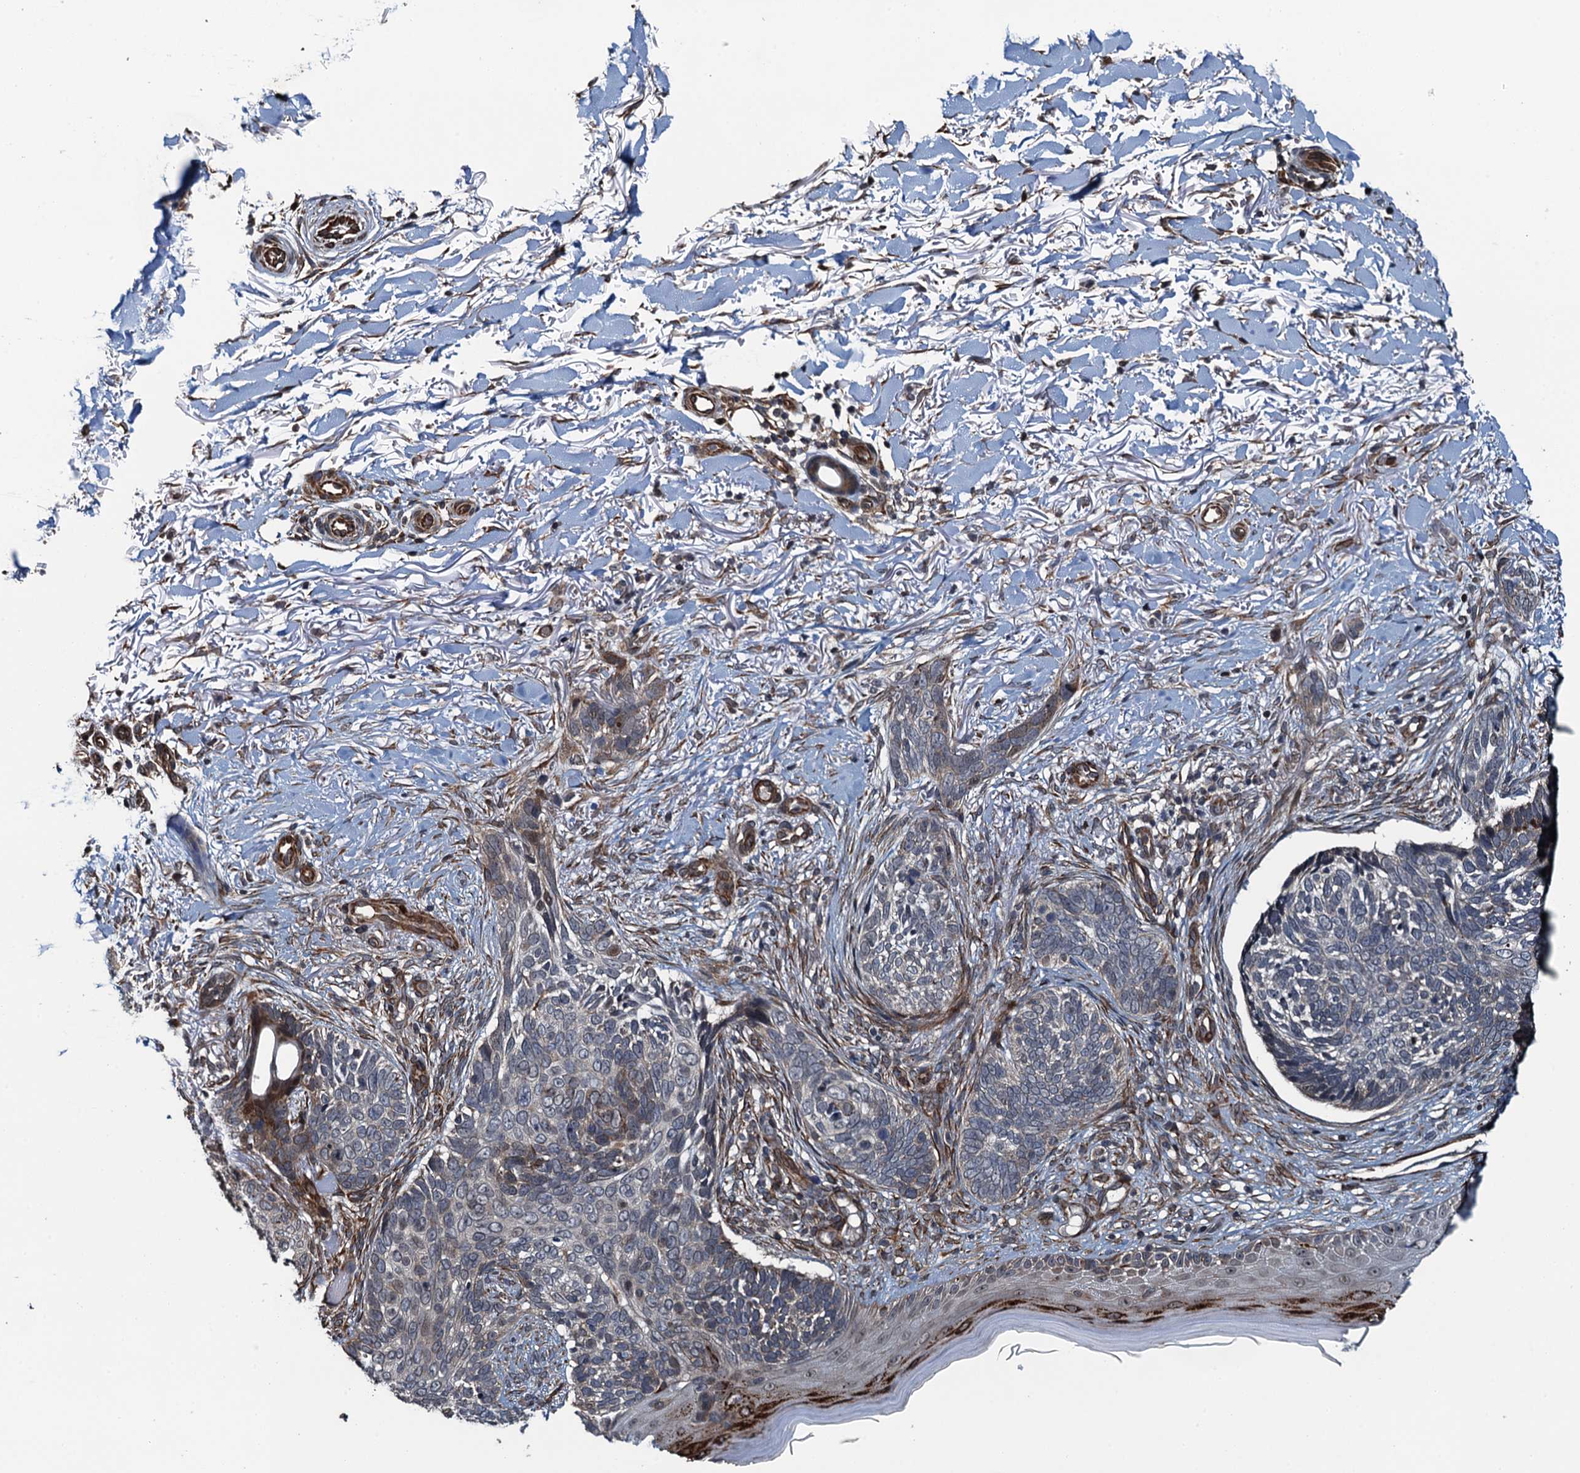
{"staining": {"intensity": "negative", "quantity": "none", "location": "none"}, "tissue": "skin cancer", "cell_type": "Tumor cells", "image_type": "cancer", "snomed": [{"axis": "morphology", "description": "Normal tissue, NOS"}, {"axis": "morphology", "description": "Basal cell carcinoma"}, {"axis": "topography", "description": "Skin"}], "caption": "DAB immunohistochemical staining of human skin cancer (basal cell carcinoma) demonstrates no significant positivity in tumor cells. (Stains: DAB (3,3'-diaminobenzidine) IHC with hematoxylin counter stain, Microscopy: brightfield microscopy at high magnification).", "gene": "WHAMM", "patient": {"sex": "female", "age": 67}}